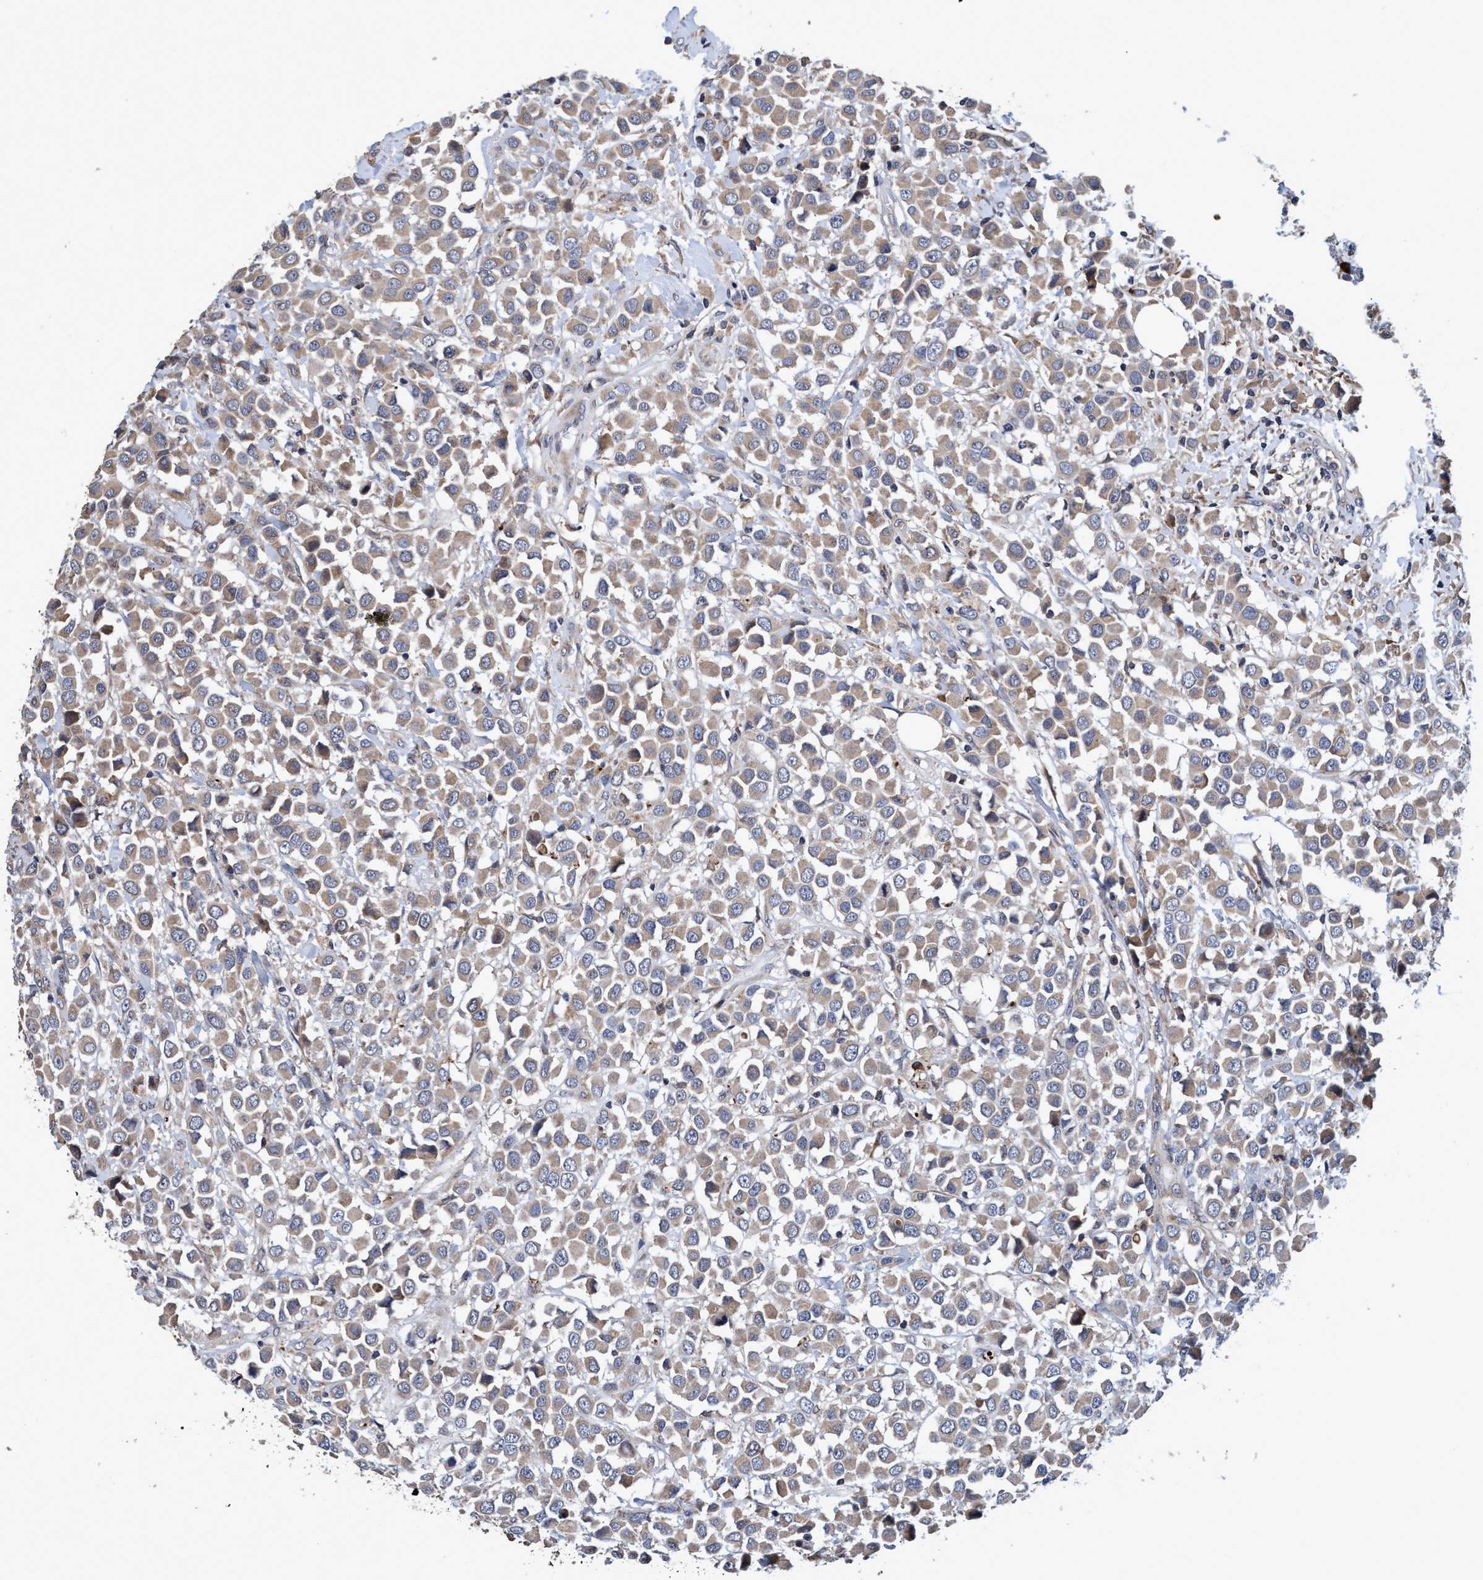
{"staining": {"intensity": "weak", "quantity": ">75%", "location": "cytoplasmic/membranous"}, "tissue": "breast cancer", "cell_type": "Tumor cells", "image_type": "cancer", "snomed": [{"axis": "morphology", "description": "Duct carcinoma"}, {"axis": "topography", "description": "Breast"}], "caption": "Protein analysis of breast intraductal carcinoma tissue reveals weak cytoplasmic/membranous staining in approximately >75% of tumor cells. The staining is performed using DAB (3,3'-diaminobenzidine) brown chromogen to label protein expression. The nuclei are counter-stained blue using hematoxylin.", "gene": "CALCOCO2", "patient": {"sex": "female", "age": 61}}